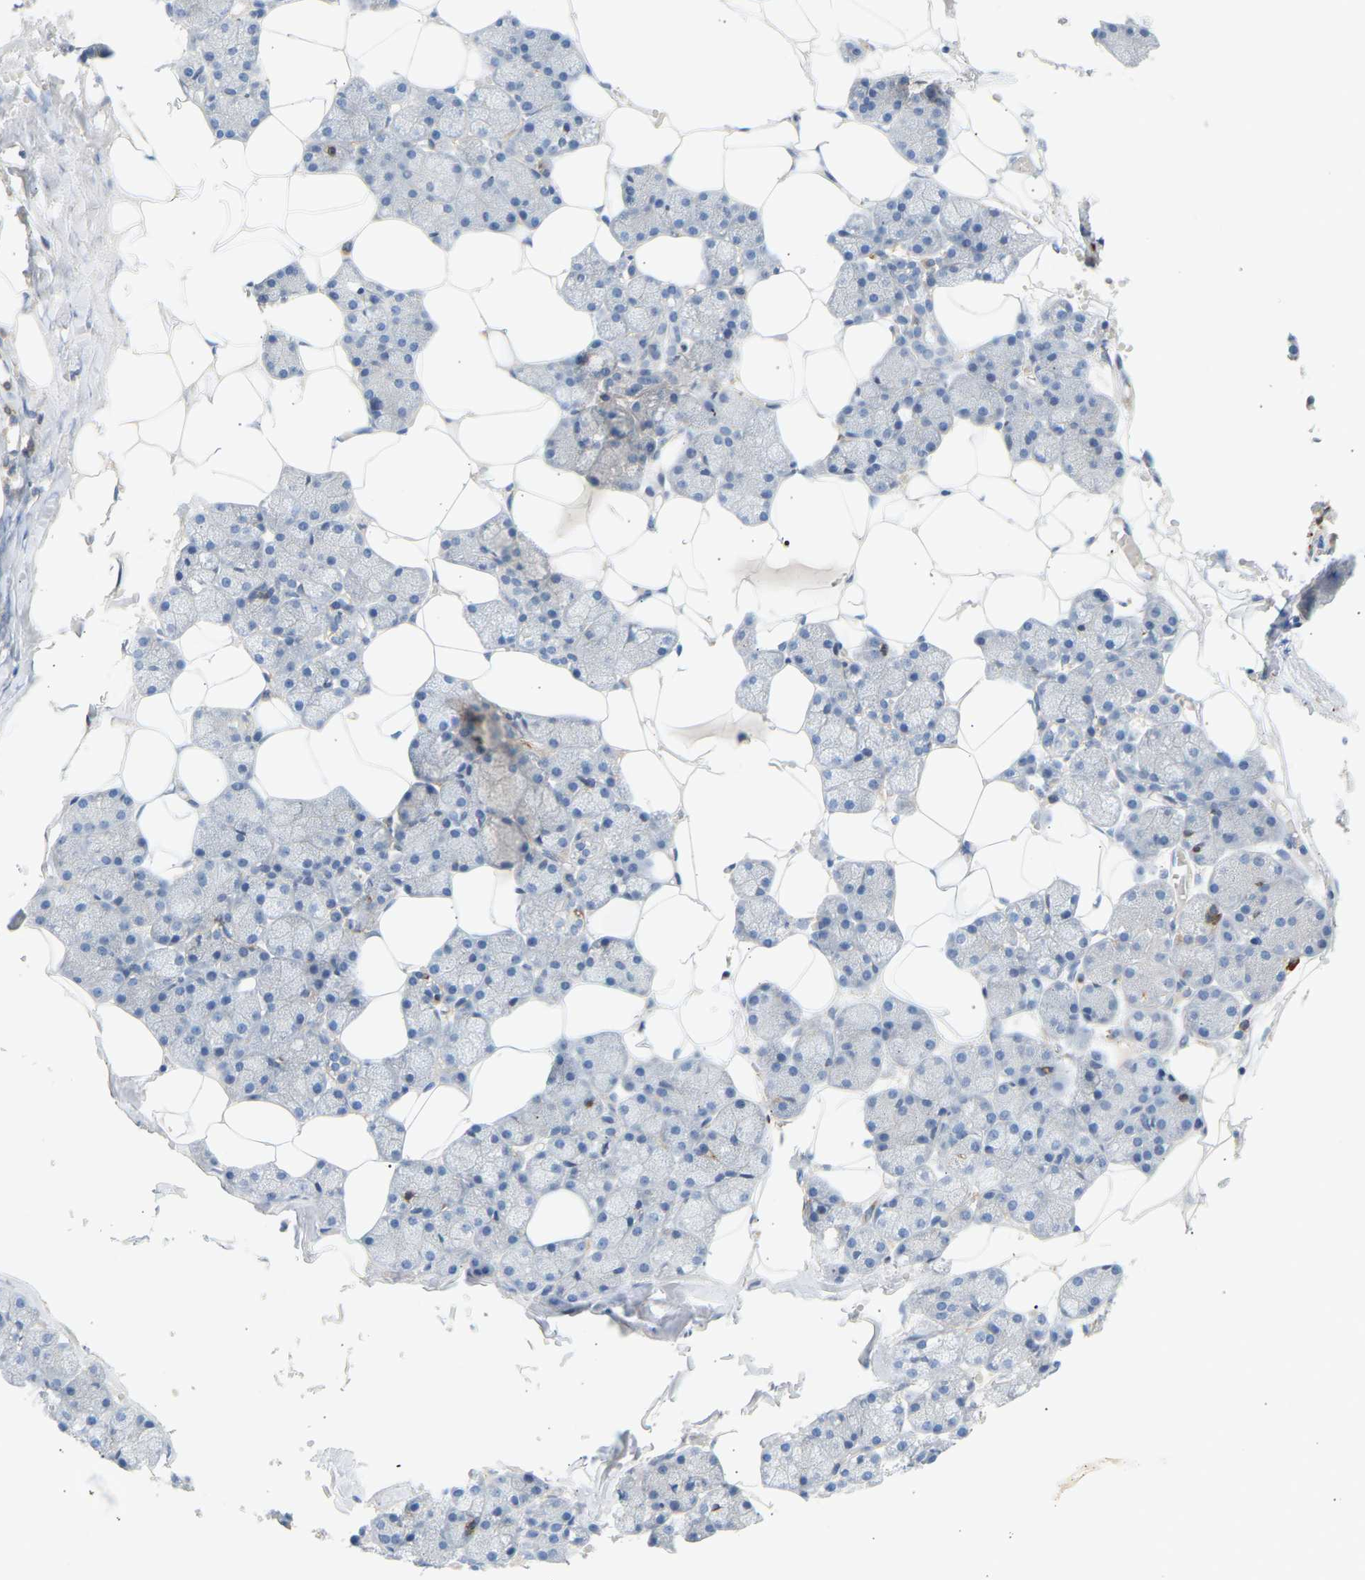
{"staining": {"intensity": "negative", "quantity": "none", "location": "none"}, "tissue": "salivary gland", "cell_type": "Glandular cells", "image_type": "normal", "snomed": [{"axis": "morphology", "description": "Normal tissue, NOS"}, {"axis": "topography", "description": "Salivary gland"}], "caption": "An image of salivary gland stained for a protein exhibits no brown staining in glandular cells. Brightfield microscopy of IHC stained with DAB (brown) and hematoxylin (blue), captured at high magnification.", "gene": "FNBP1", "patient": {"sex": "male", "age": 62}}